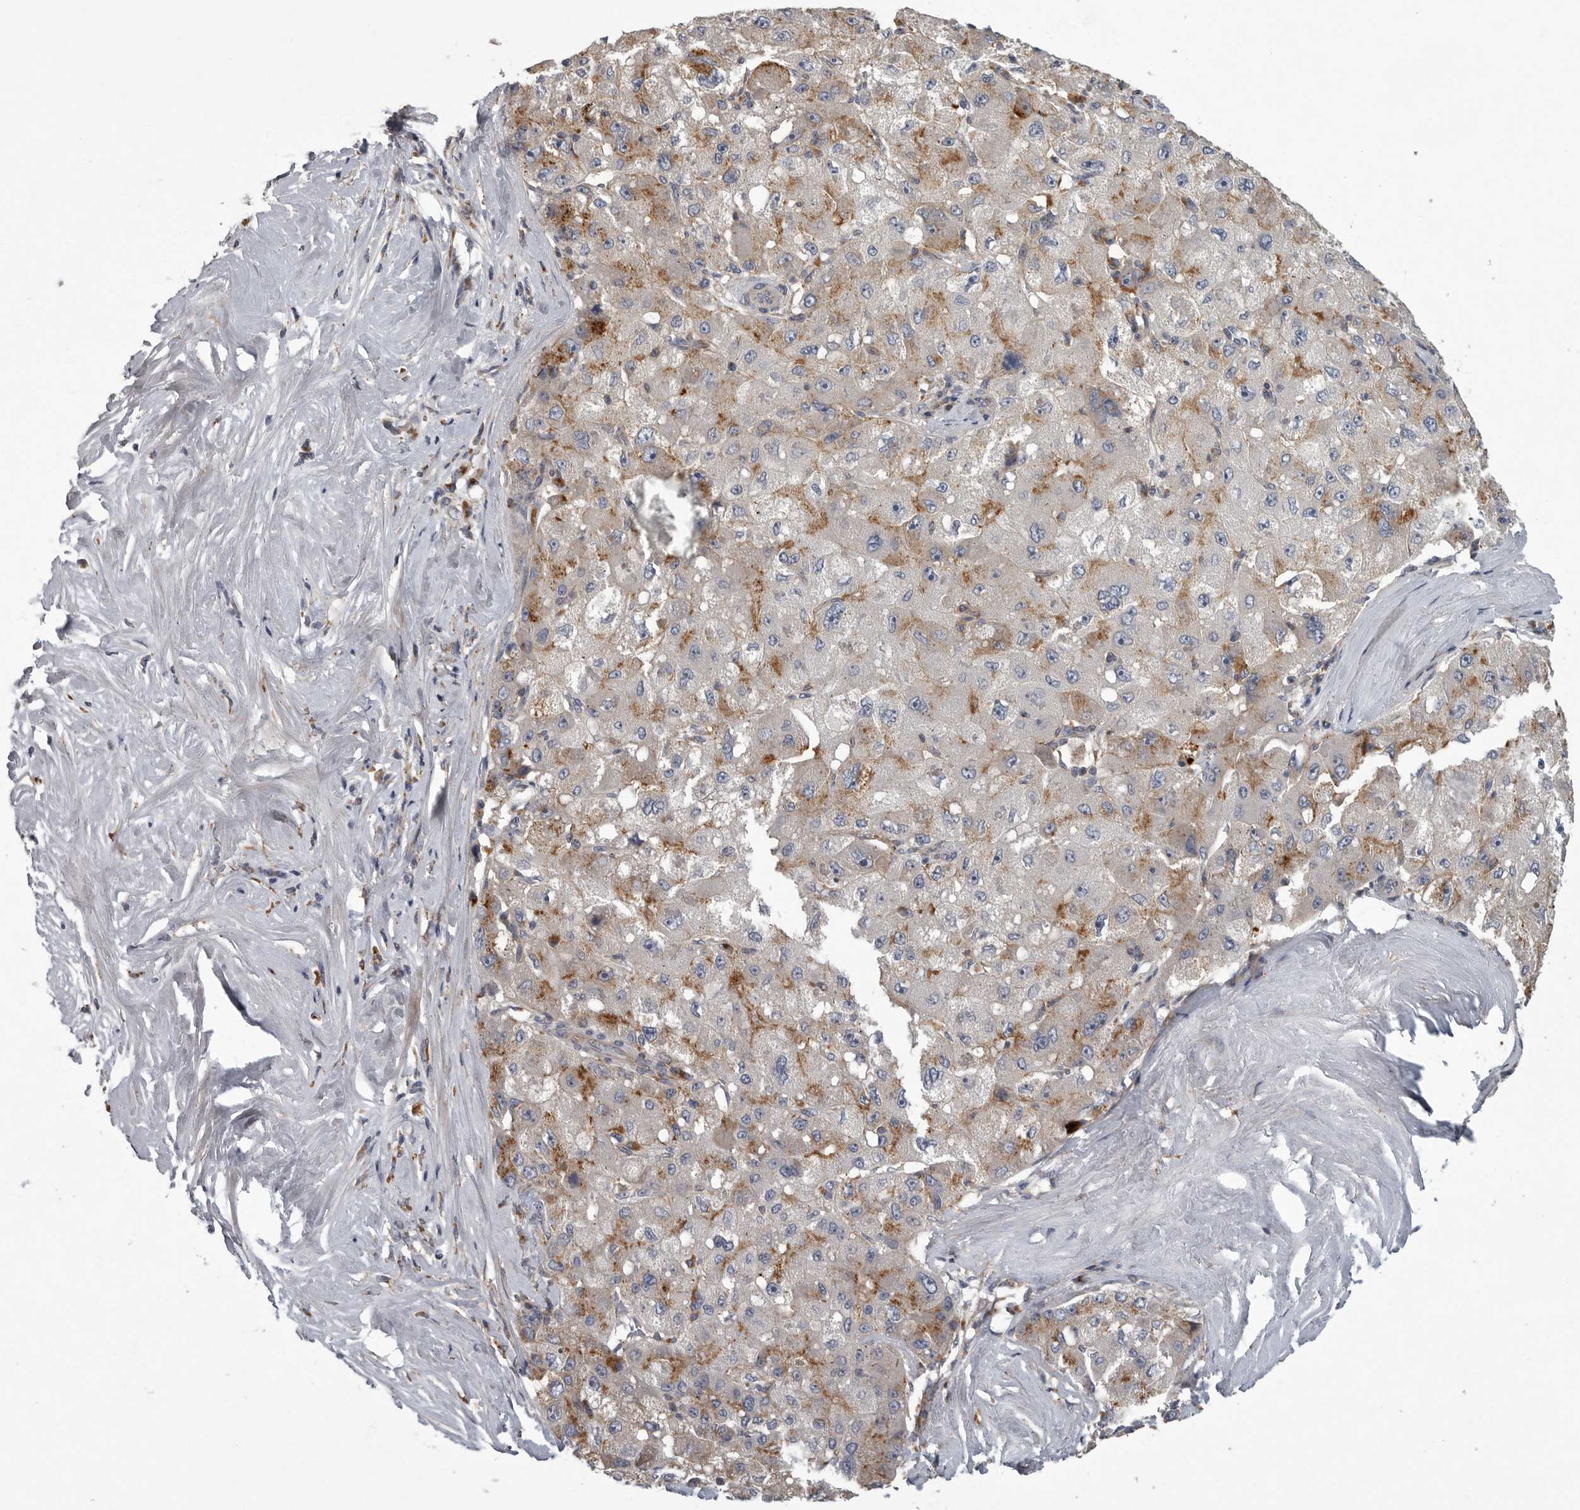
{"staining": {"intensity": "moderate", "quantity": "<25%", "location": "cytoplasmic/membranous"}, "tissue": "liver cancer", "cell_type": "Tumor cells", "image_type": "cancer", "snomed": [{"axis": "morphology", "description": "Carcinoma, Hepatocellular, NOS"}, {"axis": "topography", "description": "Liver"}], "caption": "Protein staining of liver cancer (hepatocellular carcinoma) tissue demonstrates moderate cytoplasmic/membranous staining in approximately <25% of tumor cells.", "gene": "LAMTOR3", "patient": {"sex": "male", "age": 80}}